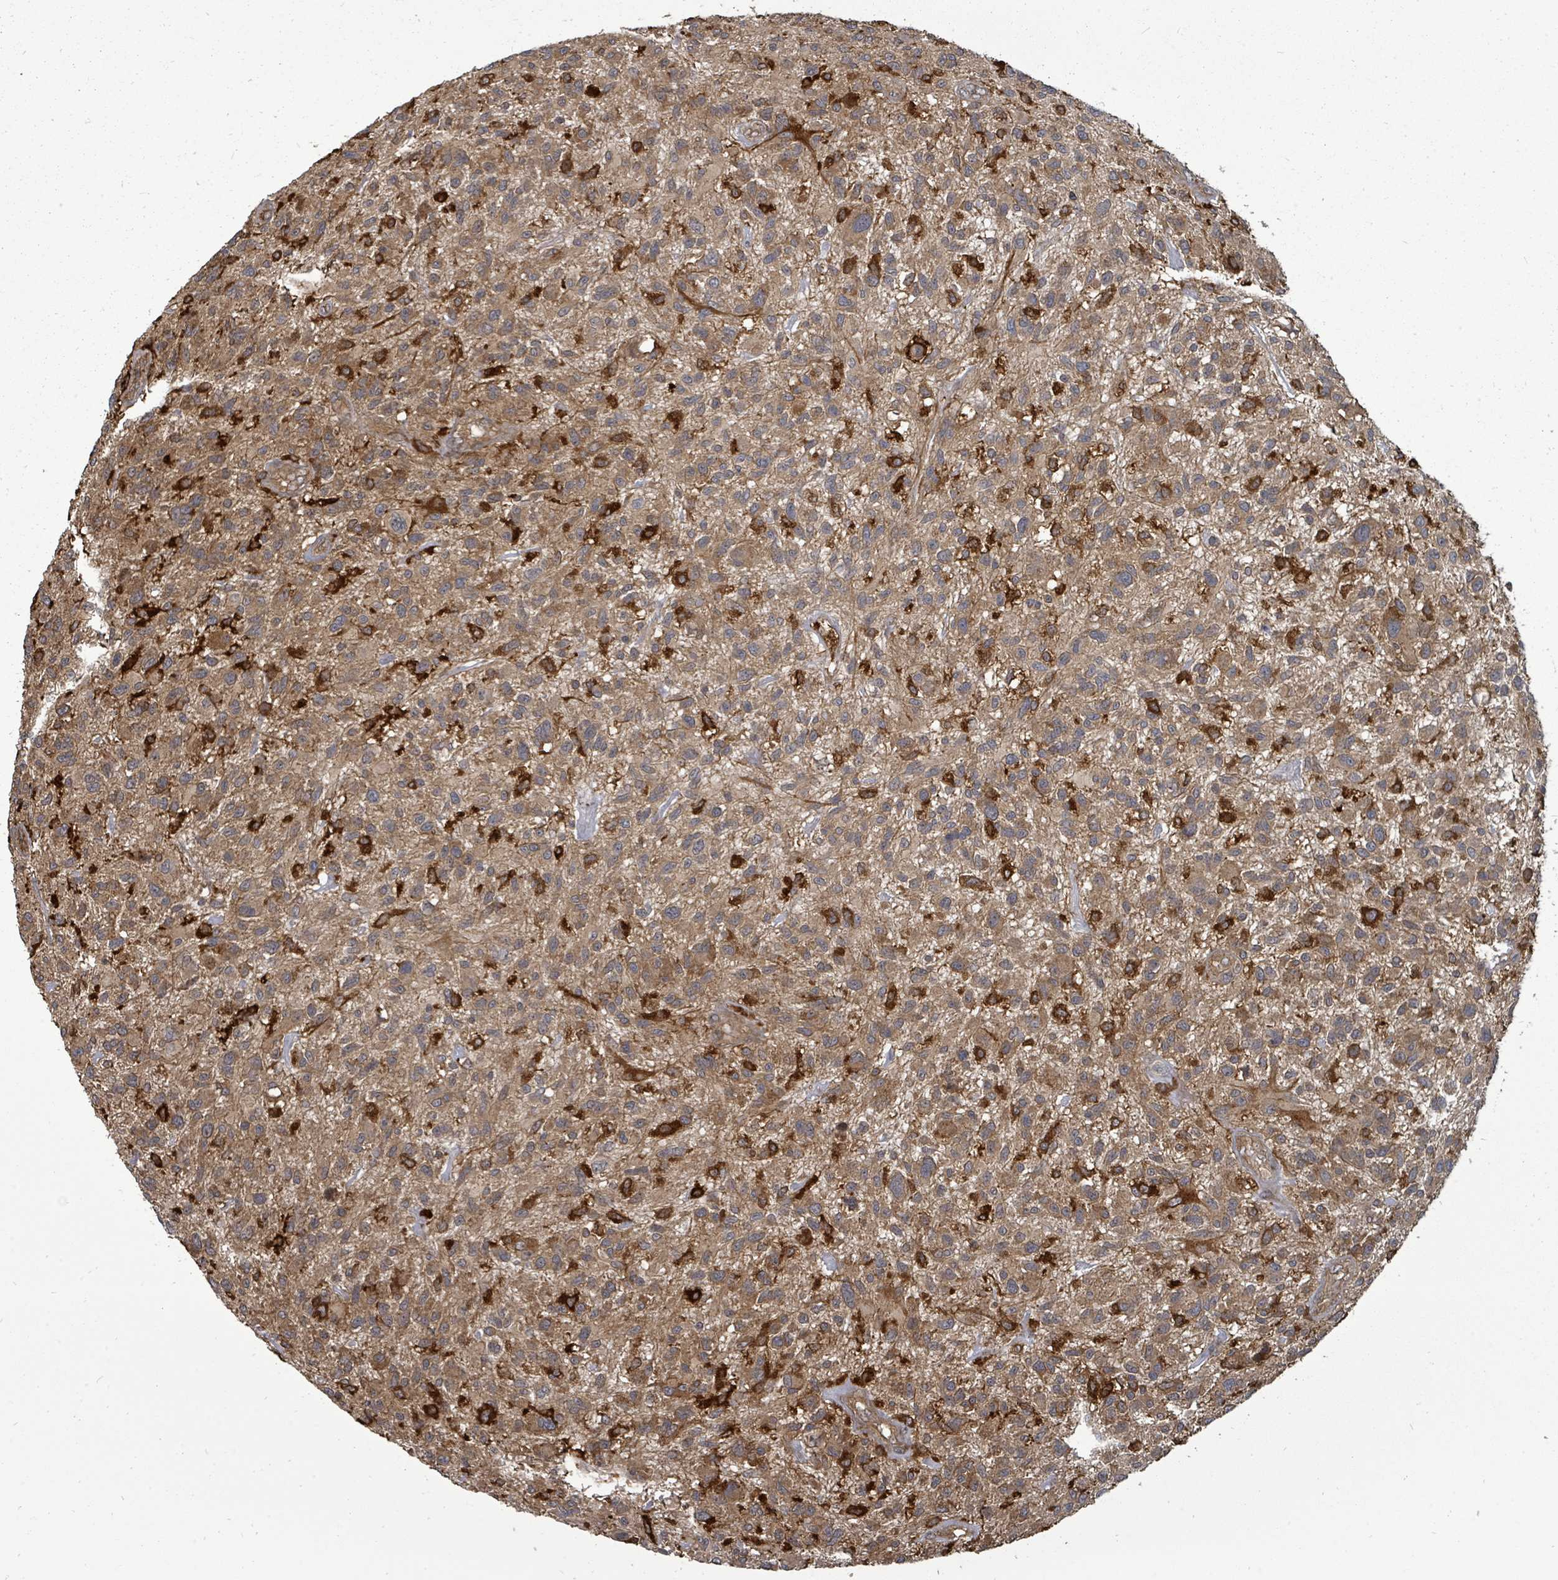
{"staining": {"intensity": "moderate", "quantity": ">75%", "location": "cytoplasmic/membranous"}, "tissue": "glioma", "cell_type": "Tumor cells", "image_type": "cancer", "snomed": [{"axis": "morphology", "description": "Glioma, malignant, High grade"}, {"axis": "topography", "description": "Brain"}], "caption": "Human high-grade glioma (malignant) stained with a protein marker displays moderate staining in tumor cells.", "gene": "EIF3C", "patient": {"sex": "male", "age": 47}}